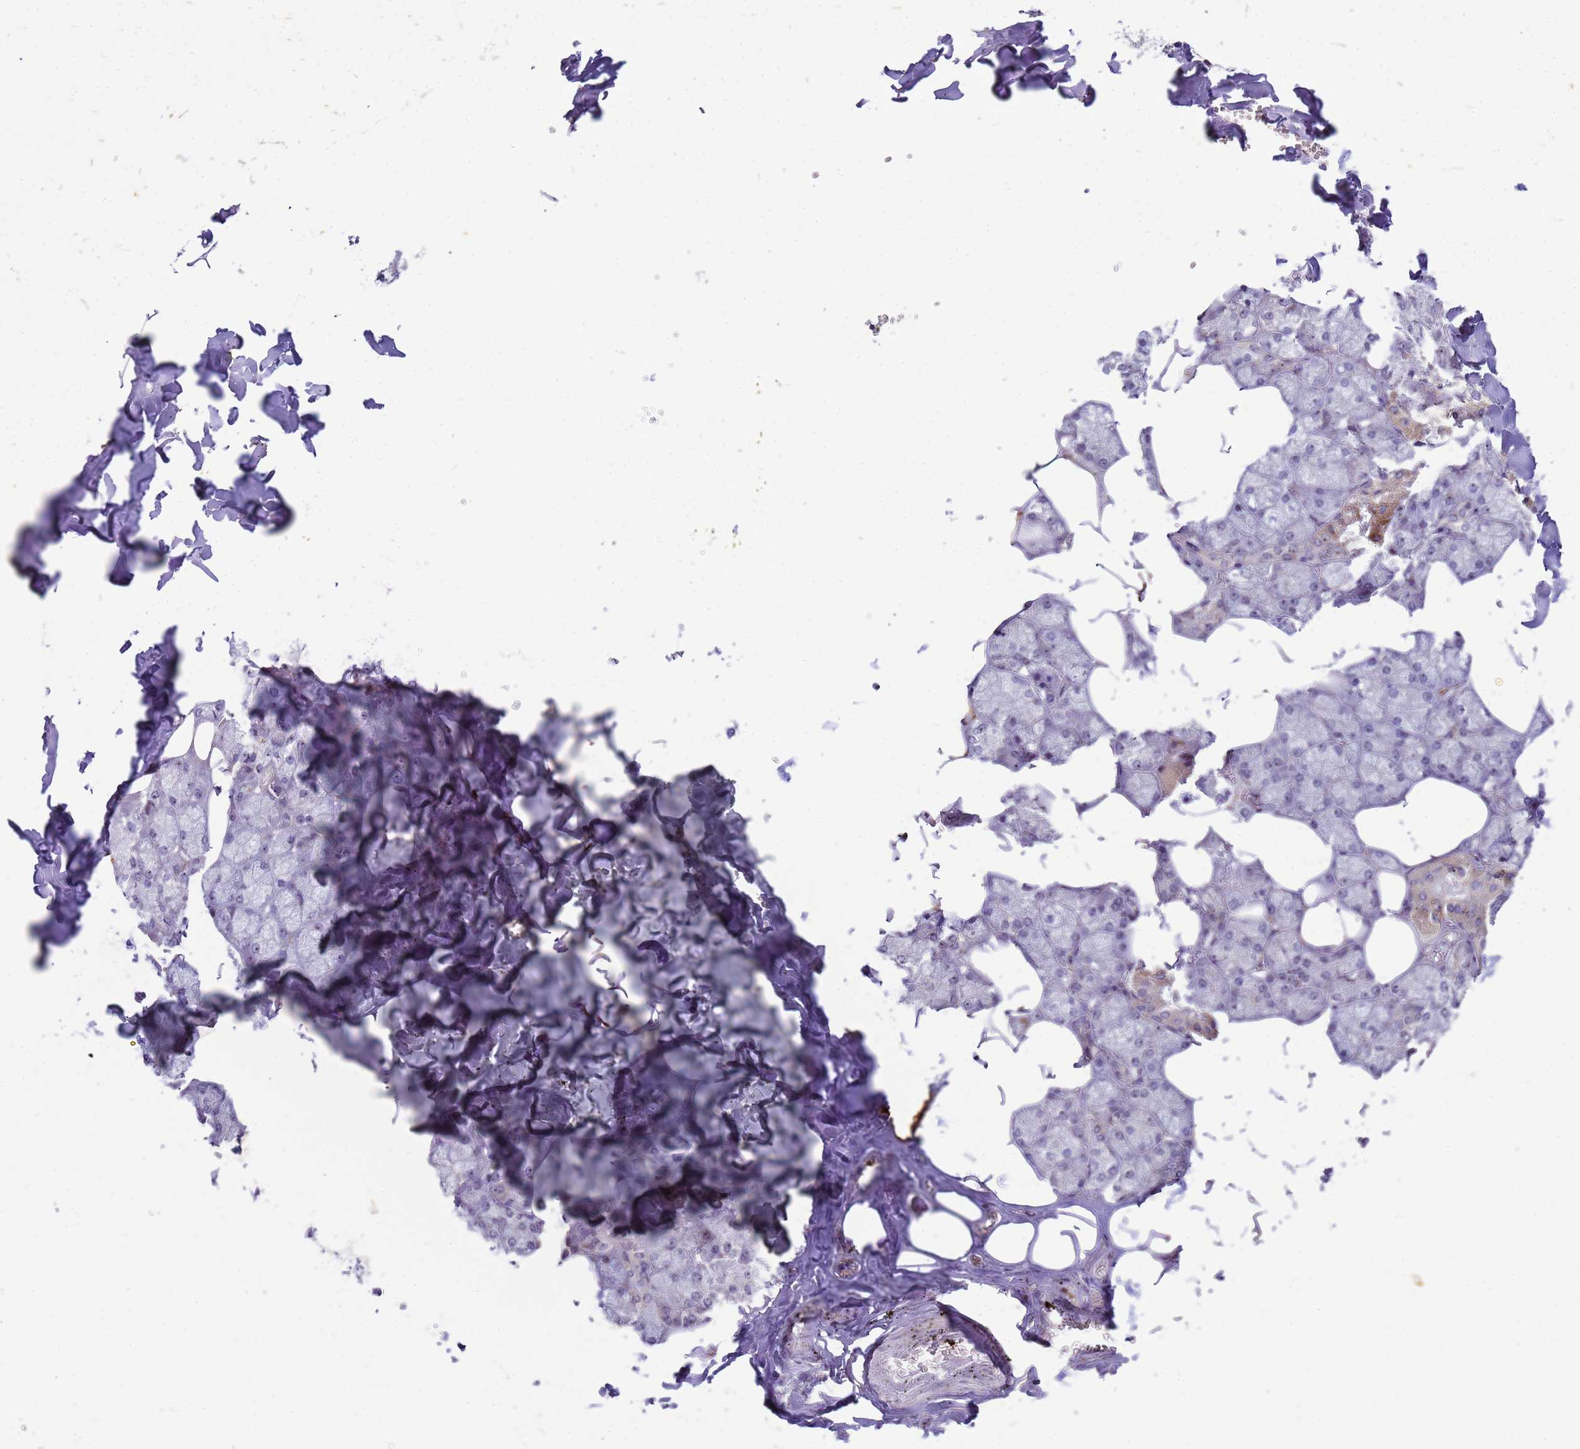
{"staining": {"intensity": "moderate", "quantity": "<25%", "location": "cytoplasmic/membranous"}, "tissue": "salivary gland", "cell_type": "Glandular cells", "image_type": "normal", "snomed": [{"axis": "morphology", "description": "Normal tissue, NOS"}, {"axis": "topography", "description": "Salivary gland"}], "caption": "Salivary gland stained for a protein exhibits moderate cytoplasmic/membranous positivity in glandular cells. (DAB IHC with brightfield microscopy, high magnification).", "gene": "RSPO1", "patient": {"sex": "male", "age": 62}}